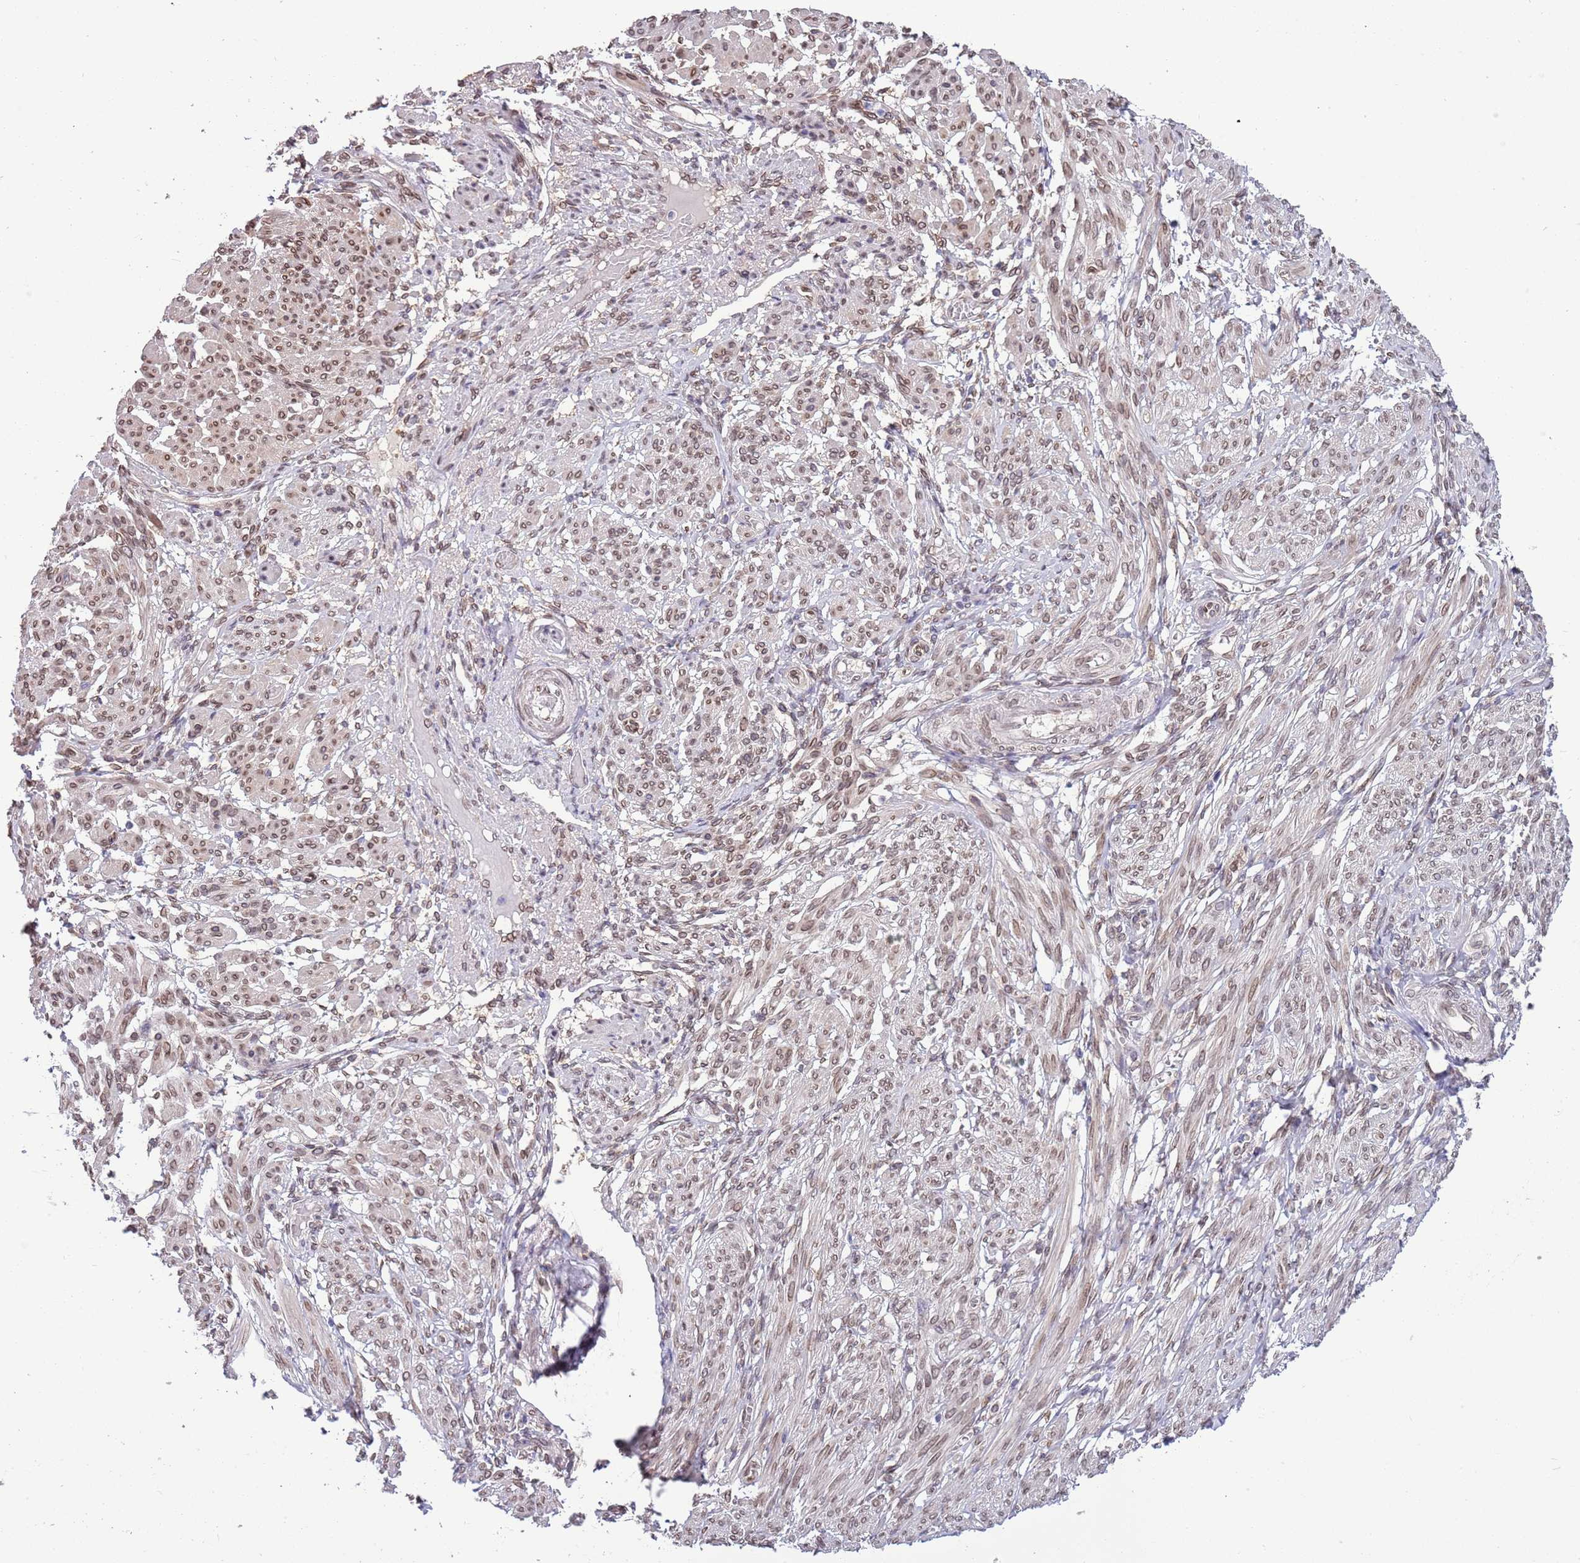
{"staining": {"intensity": "weak", "quantity": "25%-75%", "location": "nuclear"}, "tissue": "smooth muscle", "cell_type": "Smooth muscle cells", "image_type": "normal", "snomed": [{"axis": "morphology", "description": "Normal tissue, NOS"}, {"axis": "topography", "description": "Smooth muscle"}], "caption": "Protein analysis of normal smooth muscle reveals weak nuclear staining in about 25%-75% of smooth muscle cells.", "gene": "ZNF665", "patient": {"sex": "female", "age": 39}}